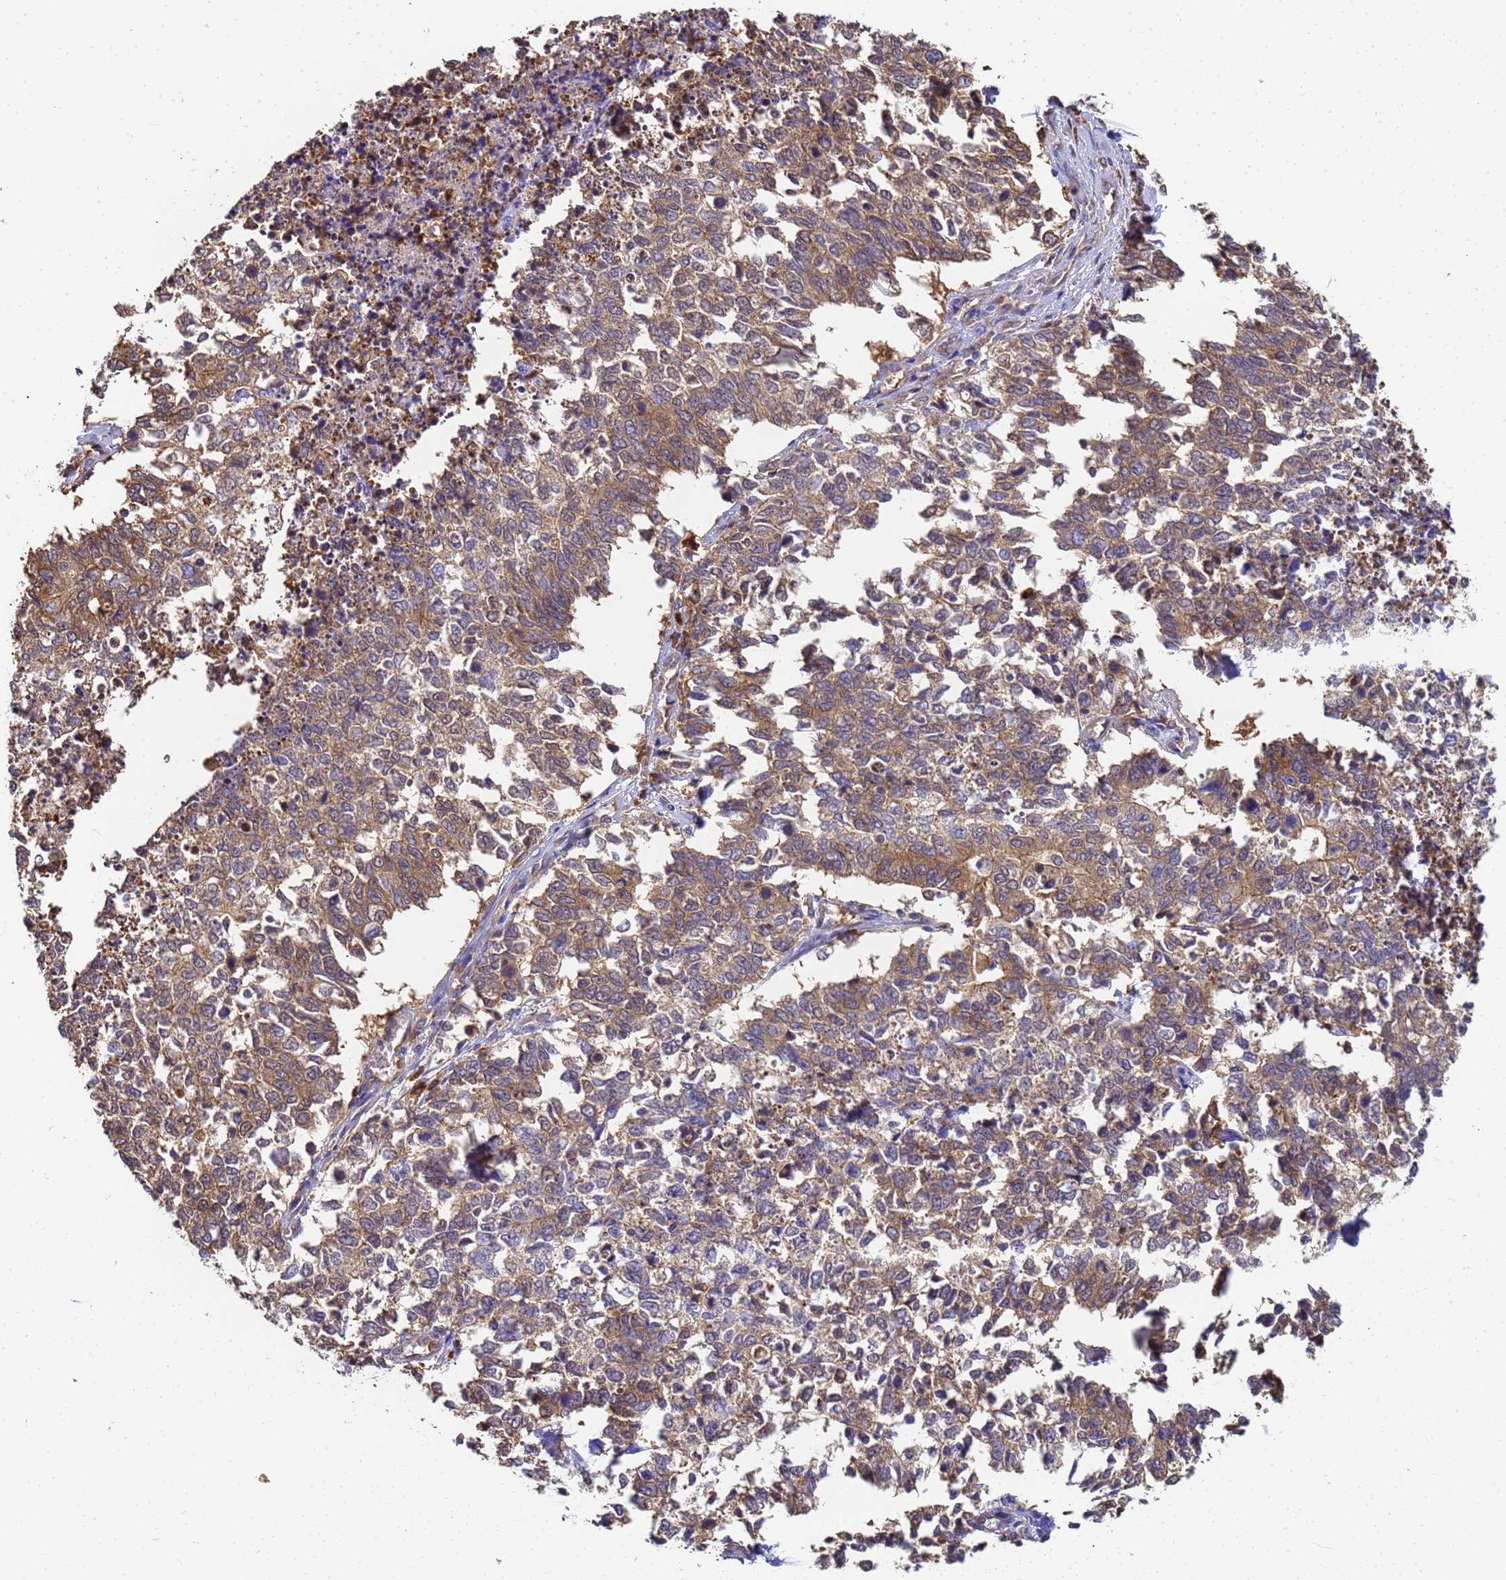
{"staining": {"intensity": "moderate", "quantity": ">75%", "location": "cytoplasmic/membranous"}, "tissue": "cervical cancer", "cell_type": "Tumor cells", "image_type": "cancer", "snomed": [{"axis": "morphology", "description": "Squamous cell carcinoma, NOS"}, {"axis": "topography", "description": "Cervix"}], "caption": "This is an image of immunohistochemistry staining of cervical squamous cell carcinoma, which shows moderate positivity in the cytoplasmic/membranous of tumor cells.", "gene": "NME1-NME2", "patient": {"sex": "female", "age": 63}}